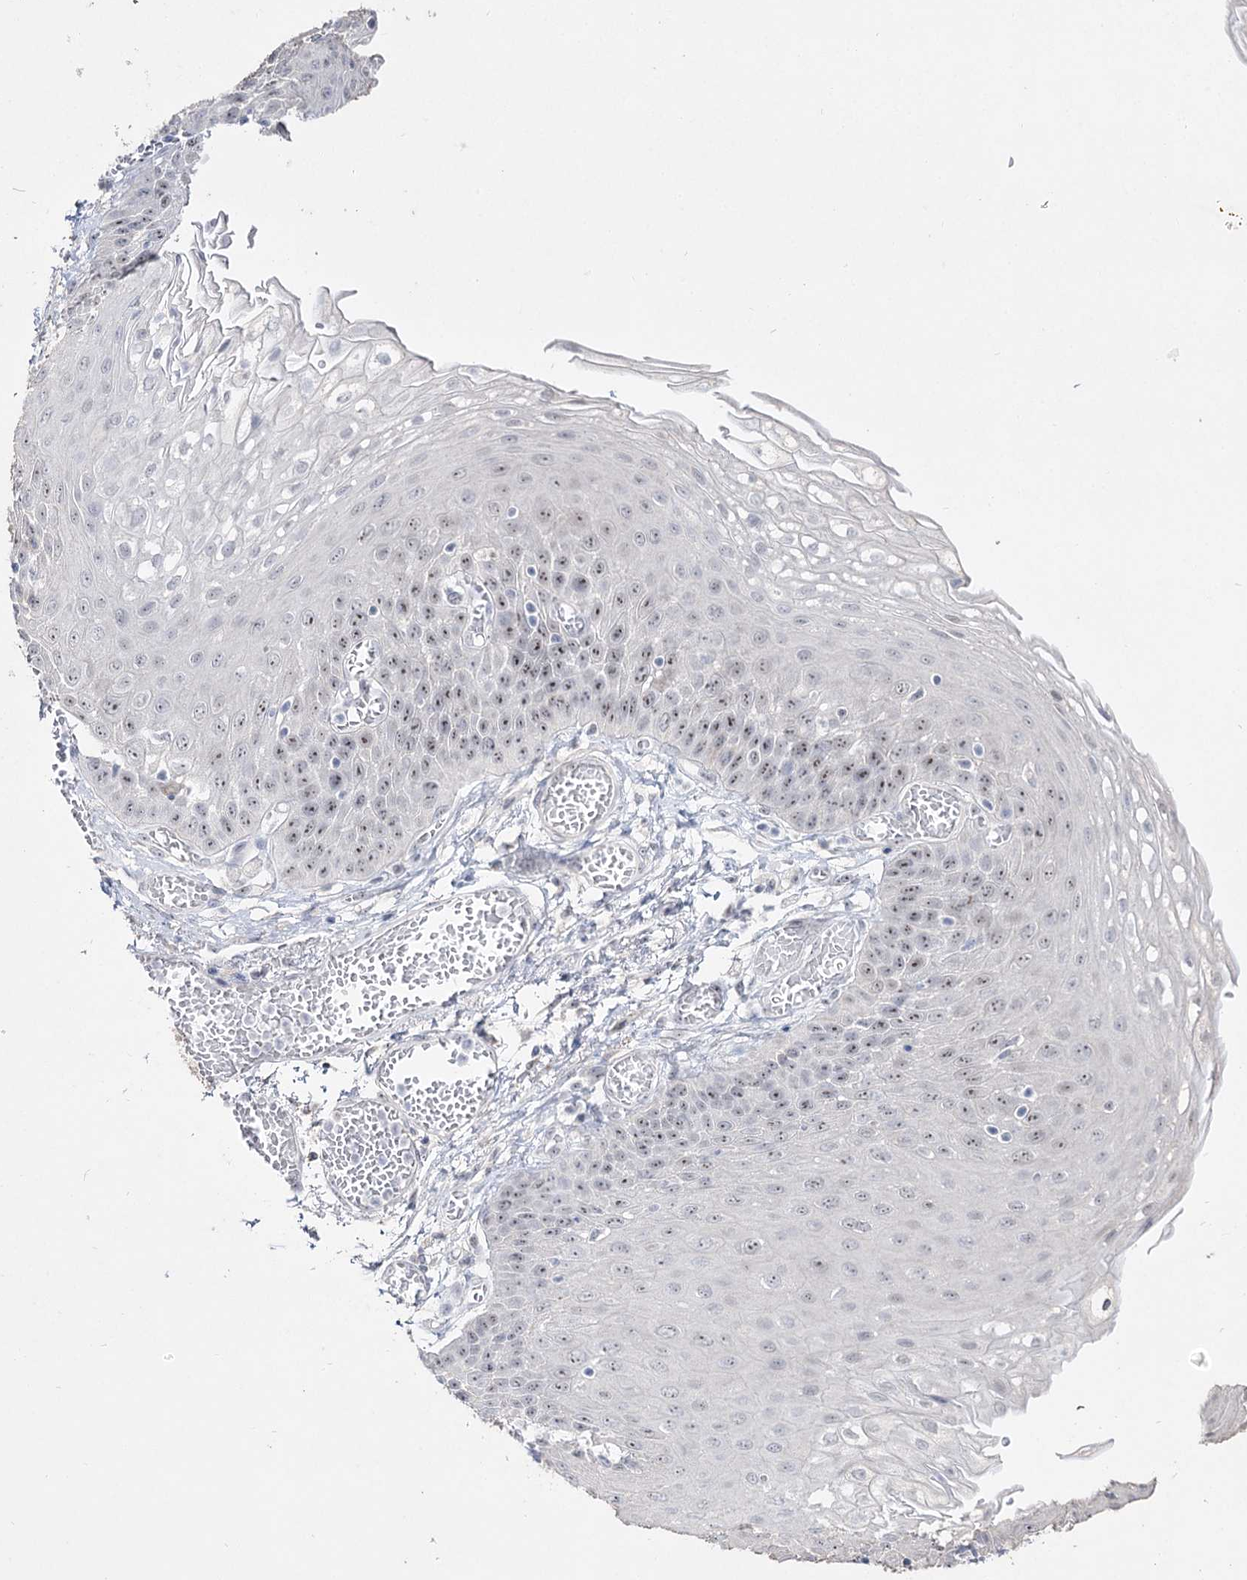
{"staining": {"intensity": "moderate", "quantity": "25%-75%", "location": "nuclear"}, "tissue": "esophagus", "cell_type": "Squamous epithelial cells", "image_type": "normal", "snomed": [{"axis": "morphology", "description": "Normal tissue, NOS"}, {"axis": "topography", "description": "Esophagus"}], "caption": "Immunohistochemistry staining of normal esophagus, which reveals medium levels of moderate nuclear expression in approximately 25%-75% of squamous epithelial cells indicating moderate nuclear protein positivity. The staining was performed using DAB (3,3'-diaminobenzidine) (brown) for protein detection and nuclei were counterstained in hematoxylin (blue).", "gene": "DDX50", "patient": {"sex": "male", "age": 81}}